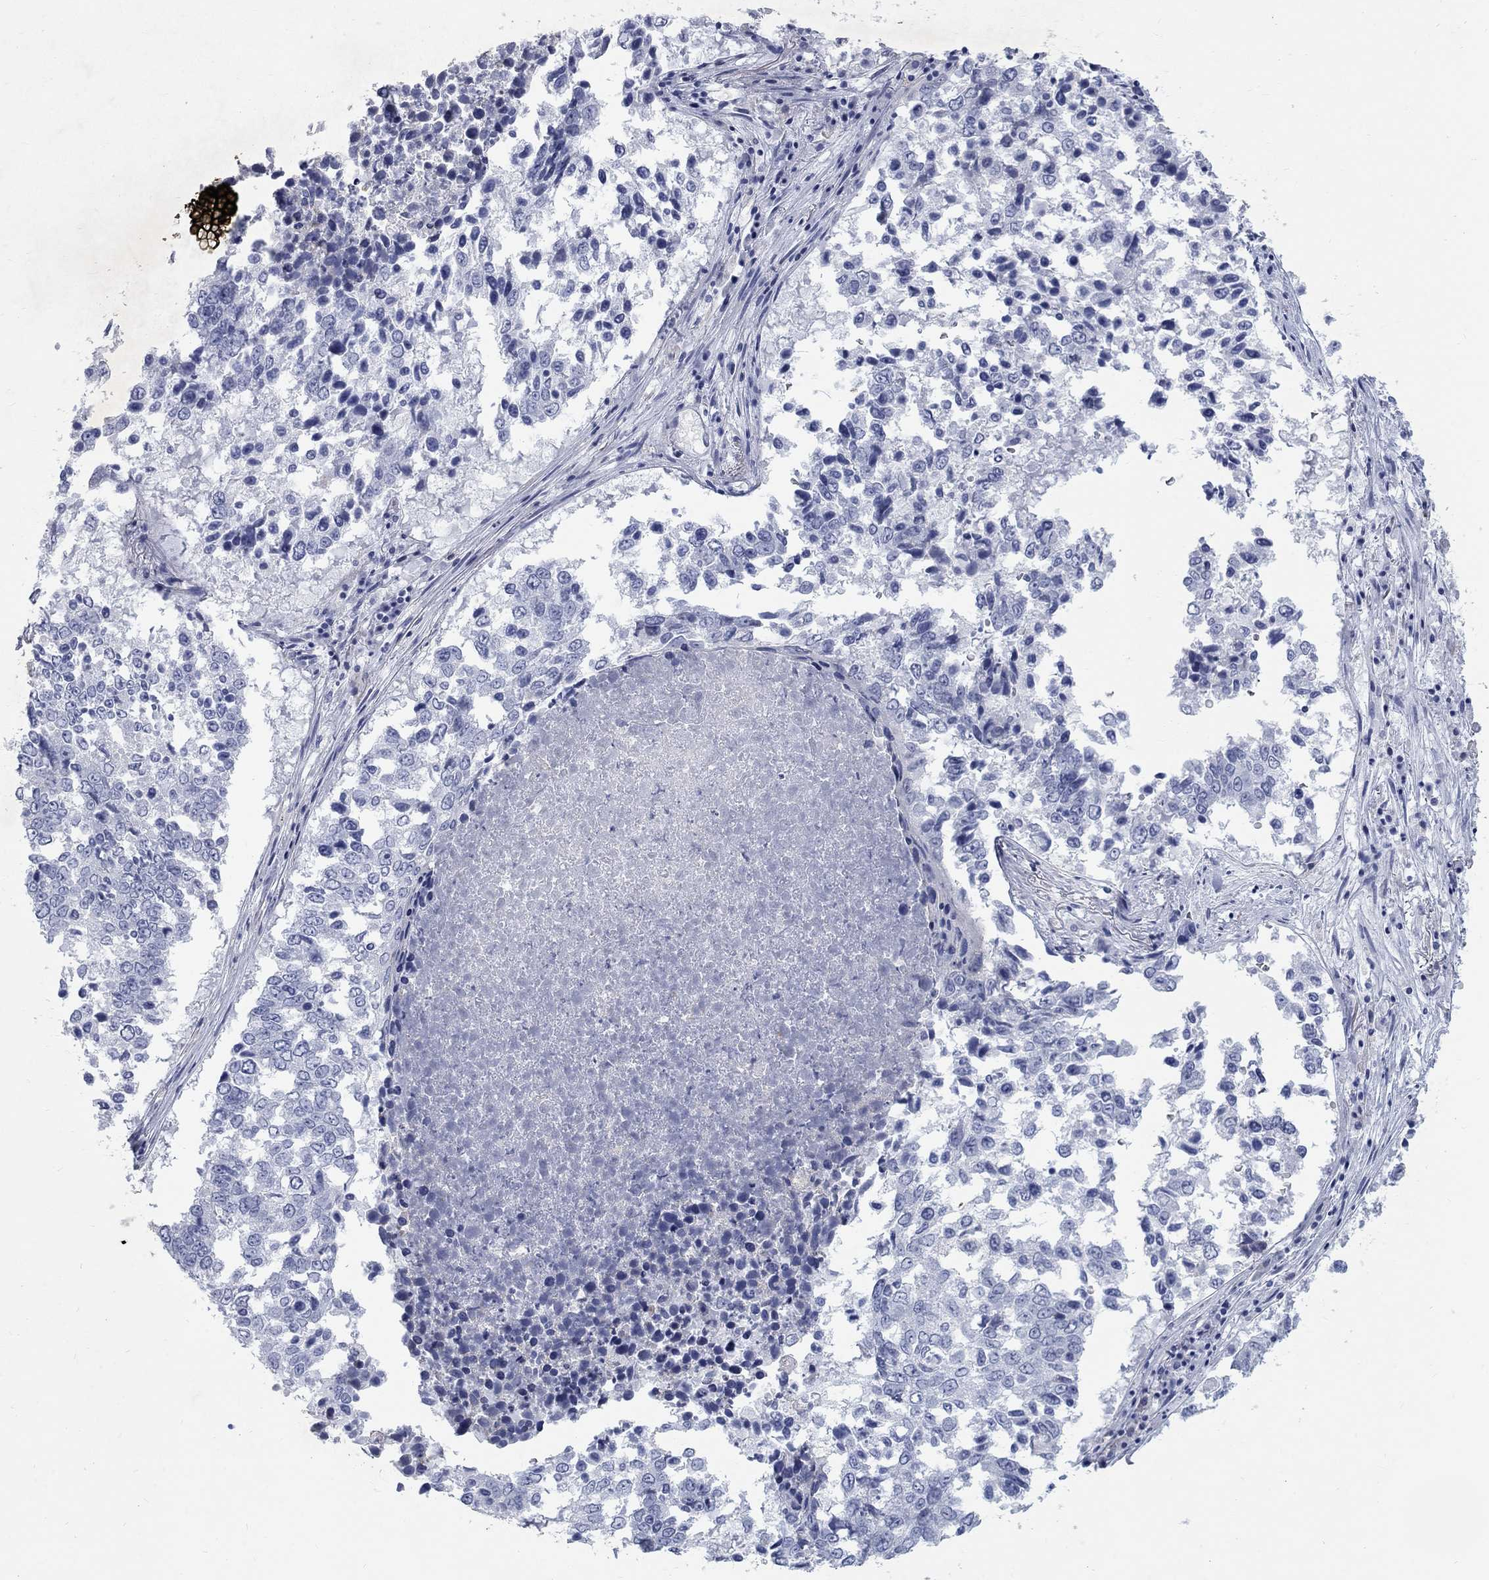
{"staining": {"intensity": "negative", "quantity": "none", "location": "none"}, "tissue": "lung cancer", "cell_type": "Tumor cells", "image_type": "cancer", "snomed": [{"axis": "morphology", "description": "Squamous cell carcinoma, NOS"}, {"axis": "topography", "description": "Lung"}], "caption": "High power microscopy histopathology image of an immunohistochemistry image of squamous cell carcinoma (lung), revealing no significant staining in tumor cells.", "gene": "RFTN2", "patient": {"sex": "male", "age": 82}}